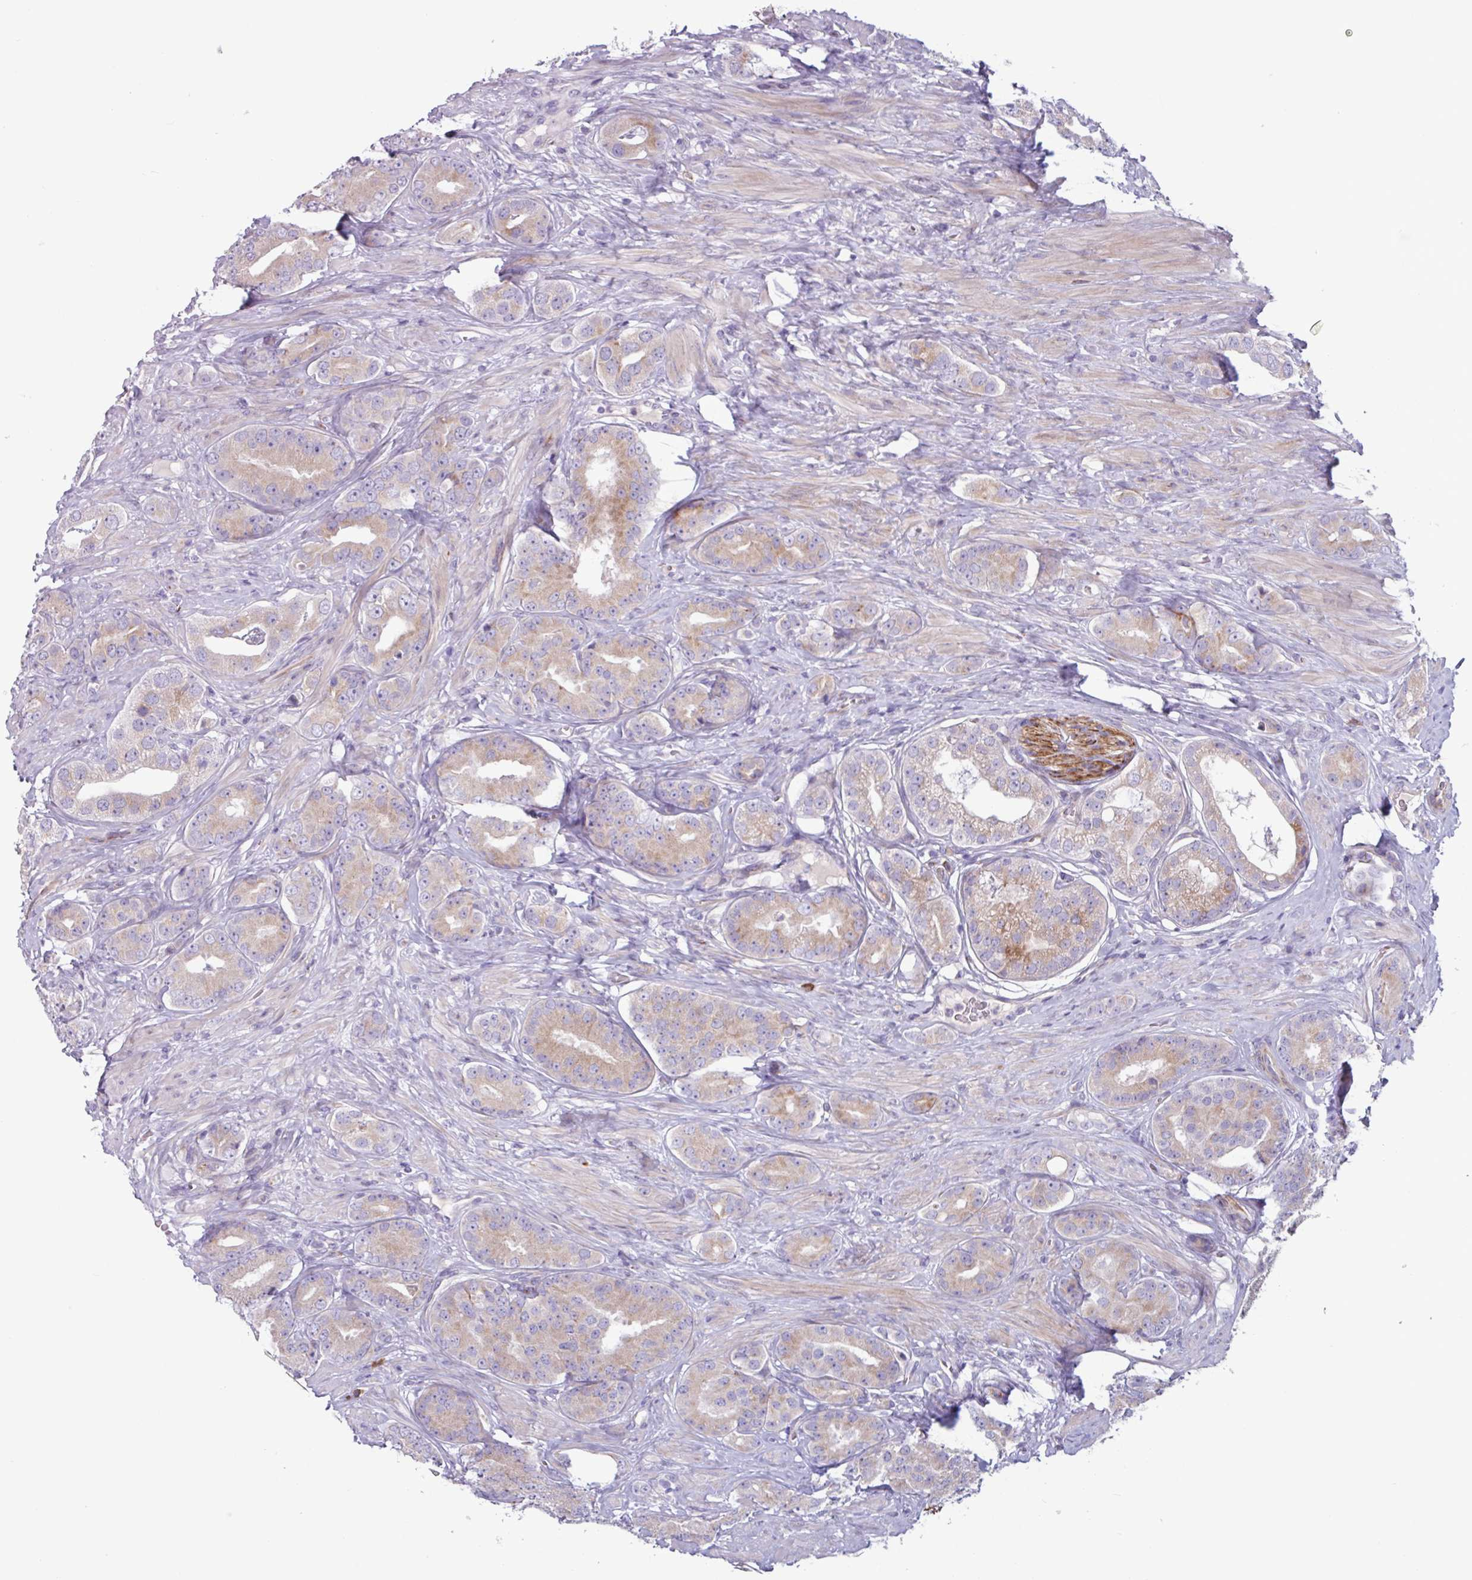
{"staining": {"intensity": "weak", "quantity": ">75%", "location": "cytoplasmic/membranous"}, "tissue": "prostate cancer", "cell_type": "Tumor cells", "image_type": "cancer", "snomed": [{"axis": "morphology", "description": "Adenocarcinoma, High grade"}, {"axis": "topography", "description": "Prostate"}], "caption": "A low amount of weak cytoplasmic/membranous expression is appreciated in approximately >75% of tumor cells in prostate cancer tissue.", "gene": "ADGRE1", "patient": {"sex": "male", "age": 63}}